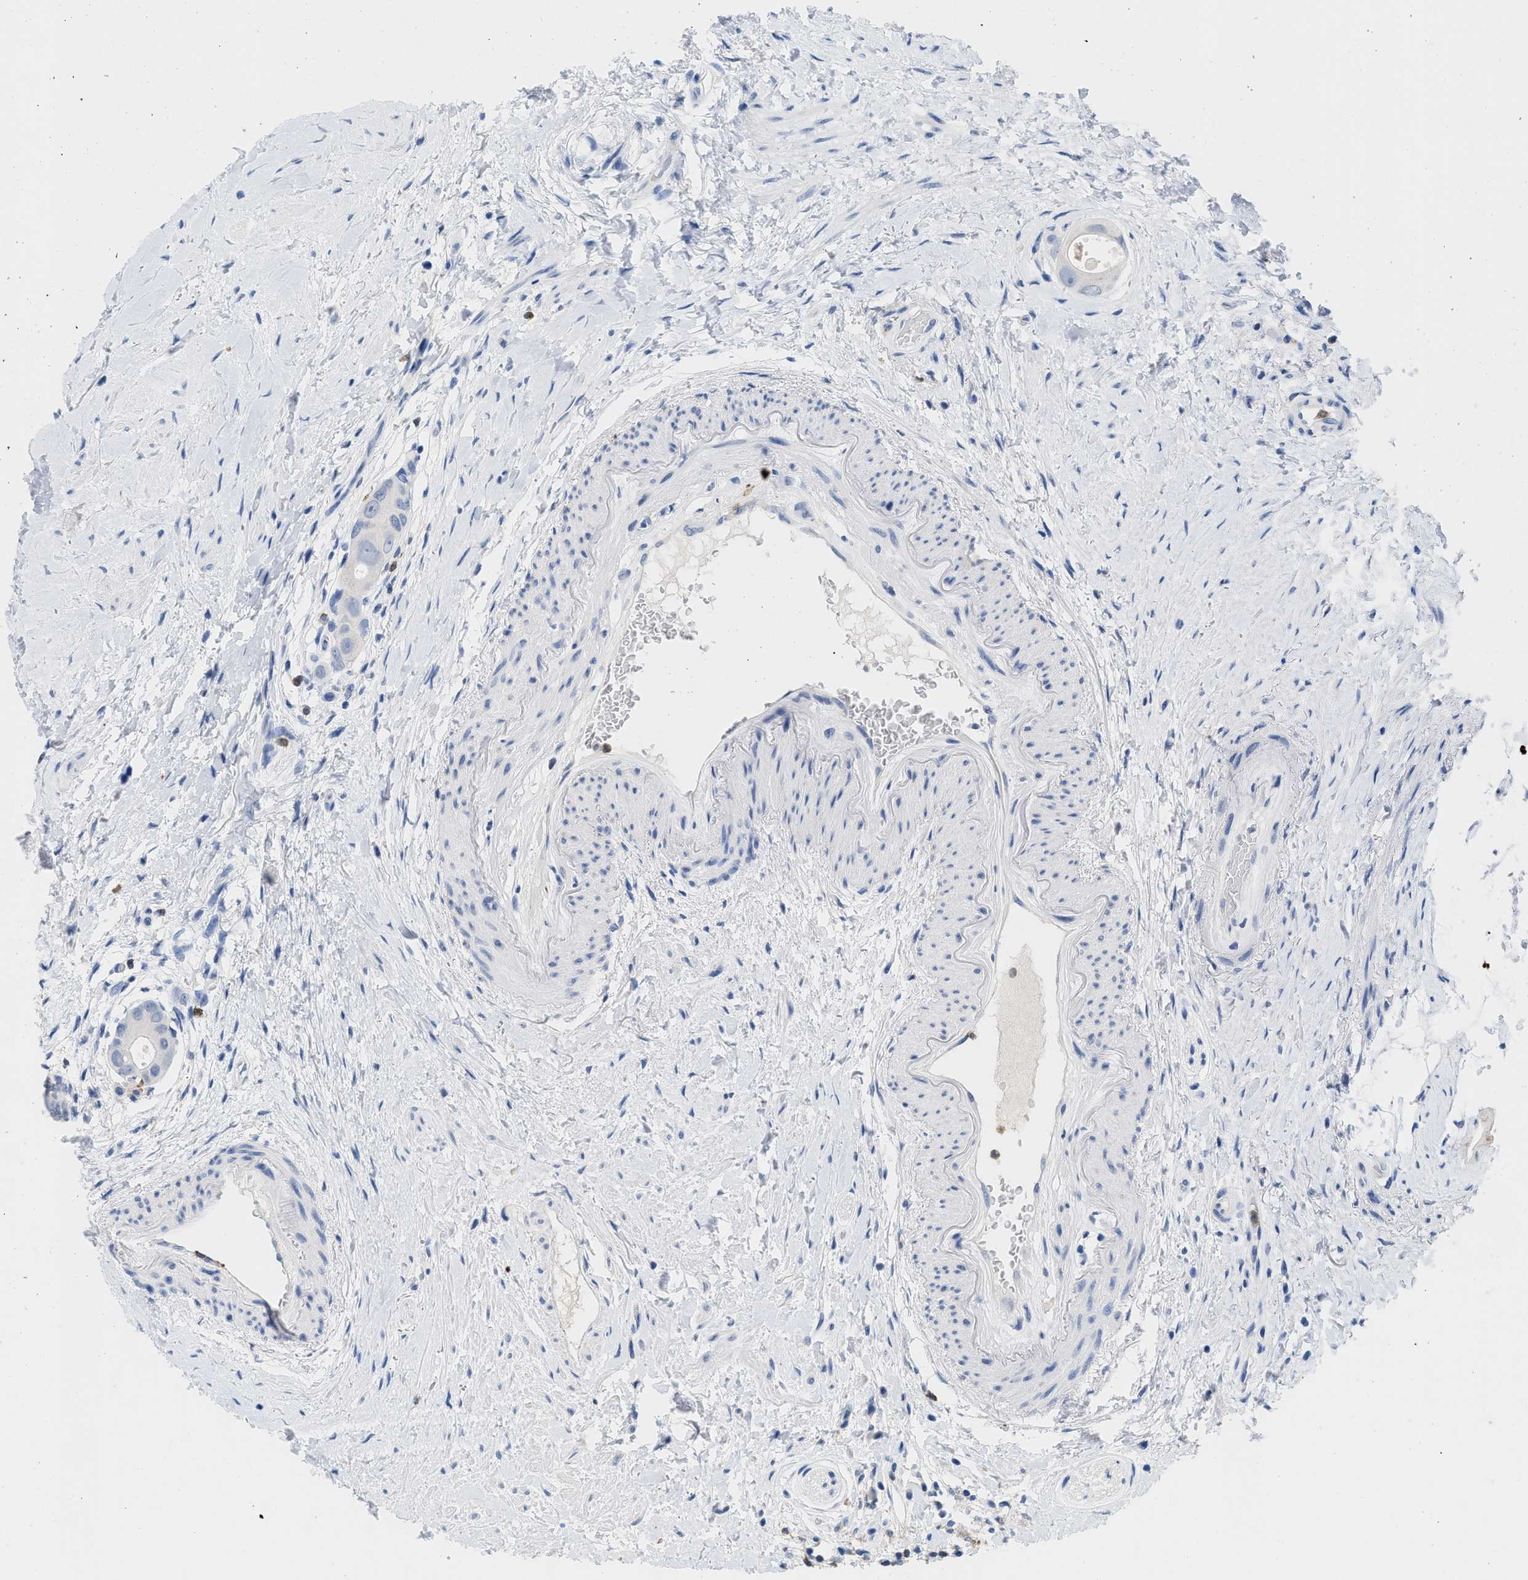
{"staining": {"intensity": "negative", "quantity": "none", "location": "none"}, "tissue": "colorectal cancer", "cell_type": "Tumor cells", "image_type": "cancer", "snomed": [{"axis": "morphology", "description": "Adenocarcinoma, NOS"}, {"axis": "topography", "description": "Rectum"}], "caption": "Immunohistochemical staining of human colorectal cancer (adenocarcinoma) shows no significant staining in tumor cells.", "gene": "CR1", "patient": {"sex": "male", "age": 51}}